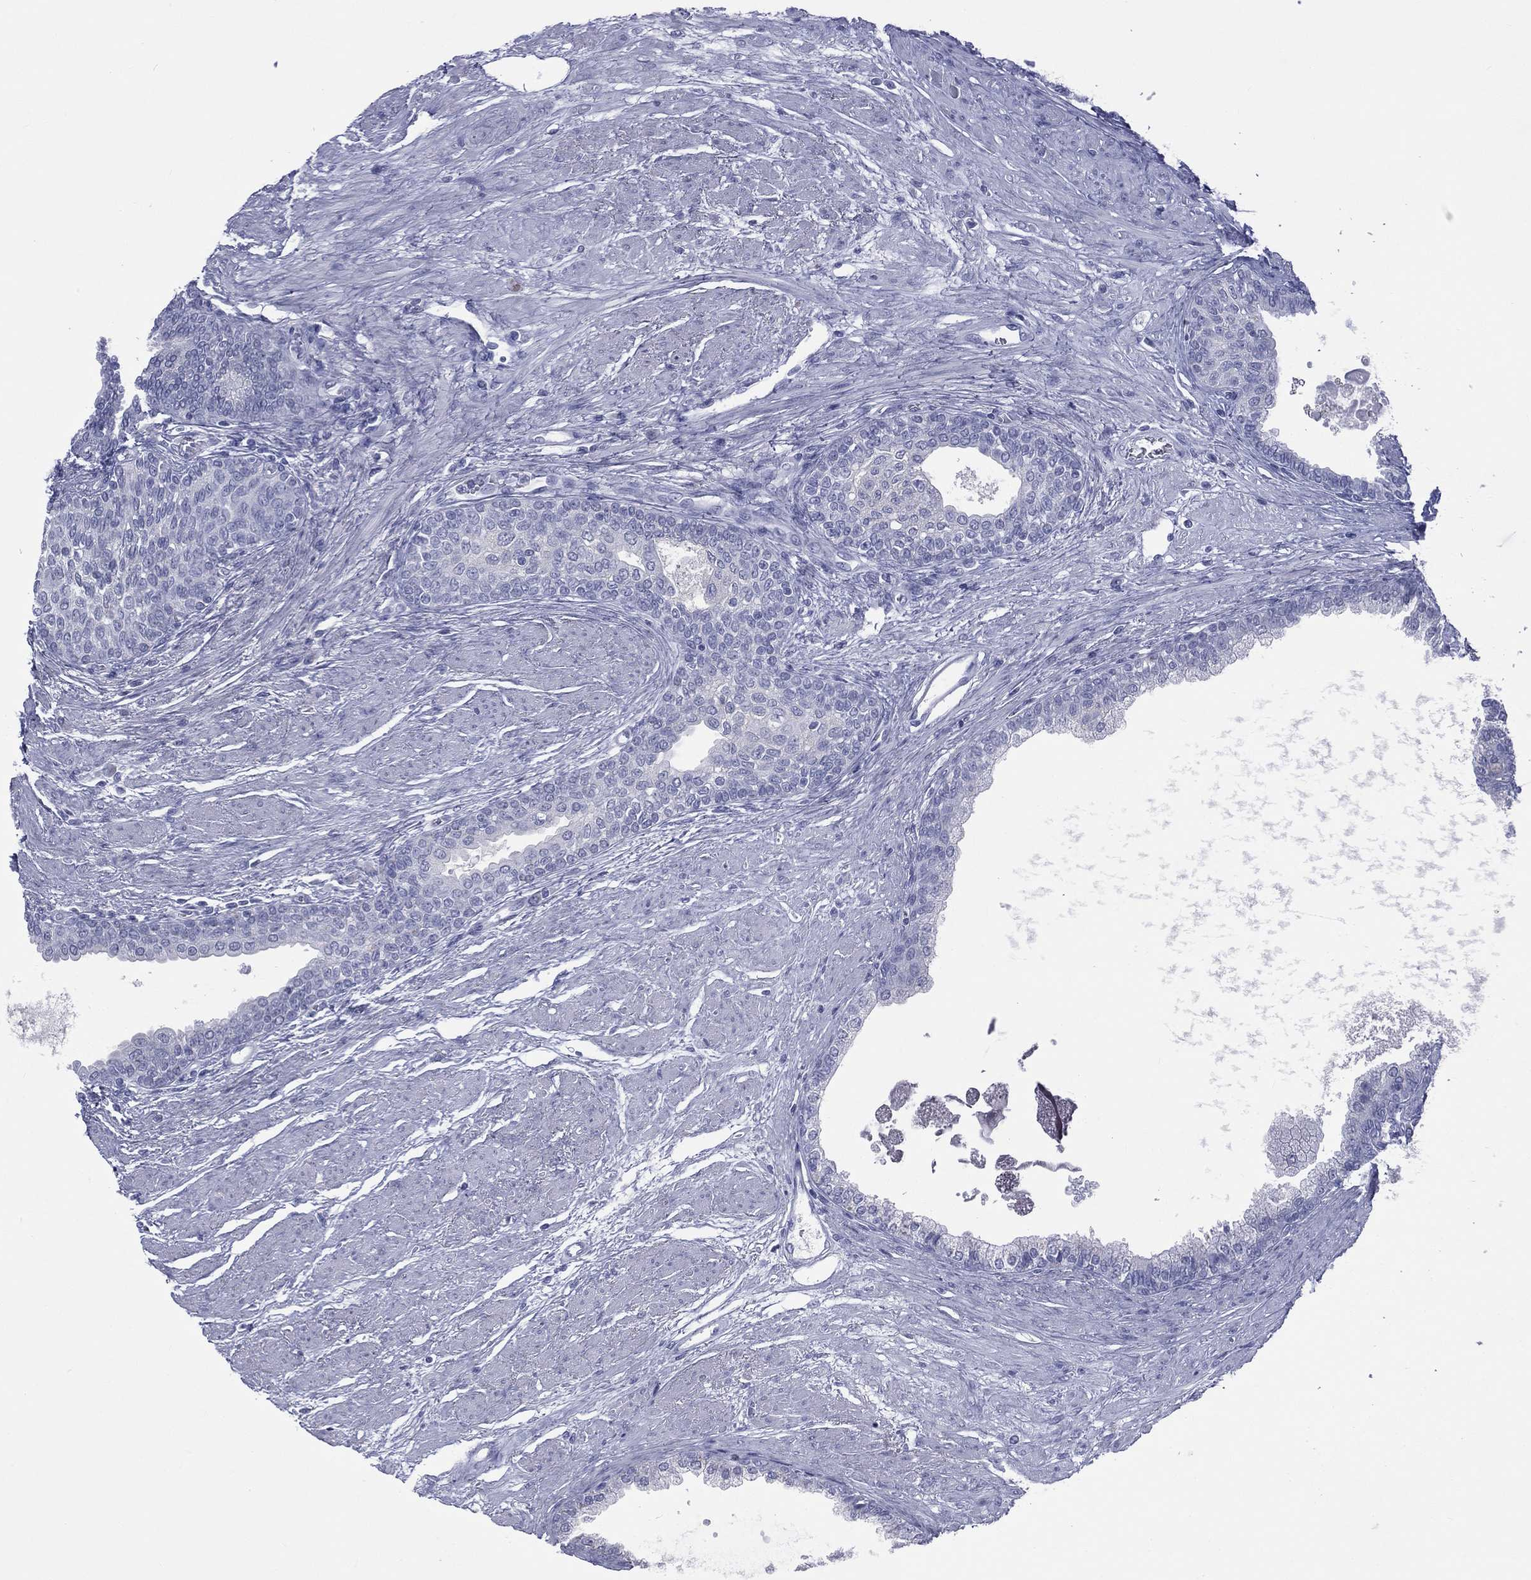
{"staining": {"intensity": "negative", "quantity": "none", "location": "none"}, "tissue": "prostate cancer", "cell_type": "Tumor cells", "image_type": "cancer", "snomed": [{"axis": "morphology", "description": "Adenocarcinoma, NOS"}, {"axis": "topography", "description": "Prostate and seminal vesicle, NOS"}, {"axis": "topography", "description": "Prostate"}], "caption": "Tumor cells are negative for brown protein staining in prostate adenocarcinoma. (Stains: DAB (3,3'-diaminobenzidine) immunohistochemistry (IHC) with hematoxylin counter stain, Microscopy: brightfield microscopy at high magnification).", "gene": "MLN", "patient": {"sex": "male", "age": 62}}